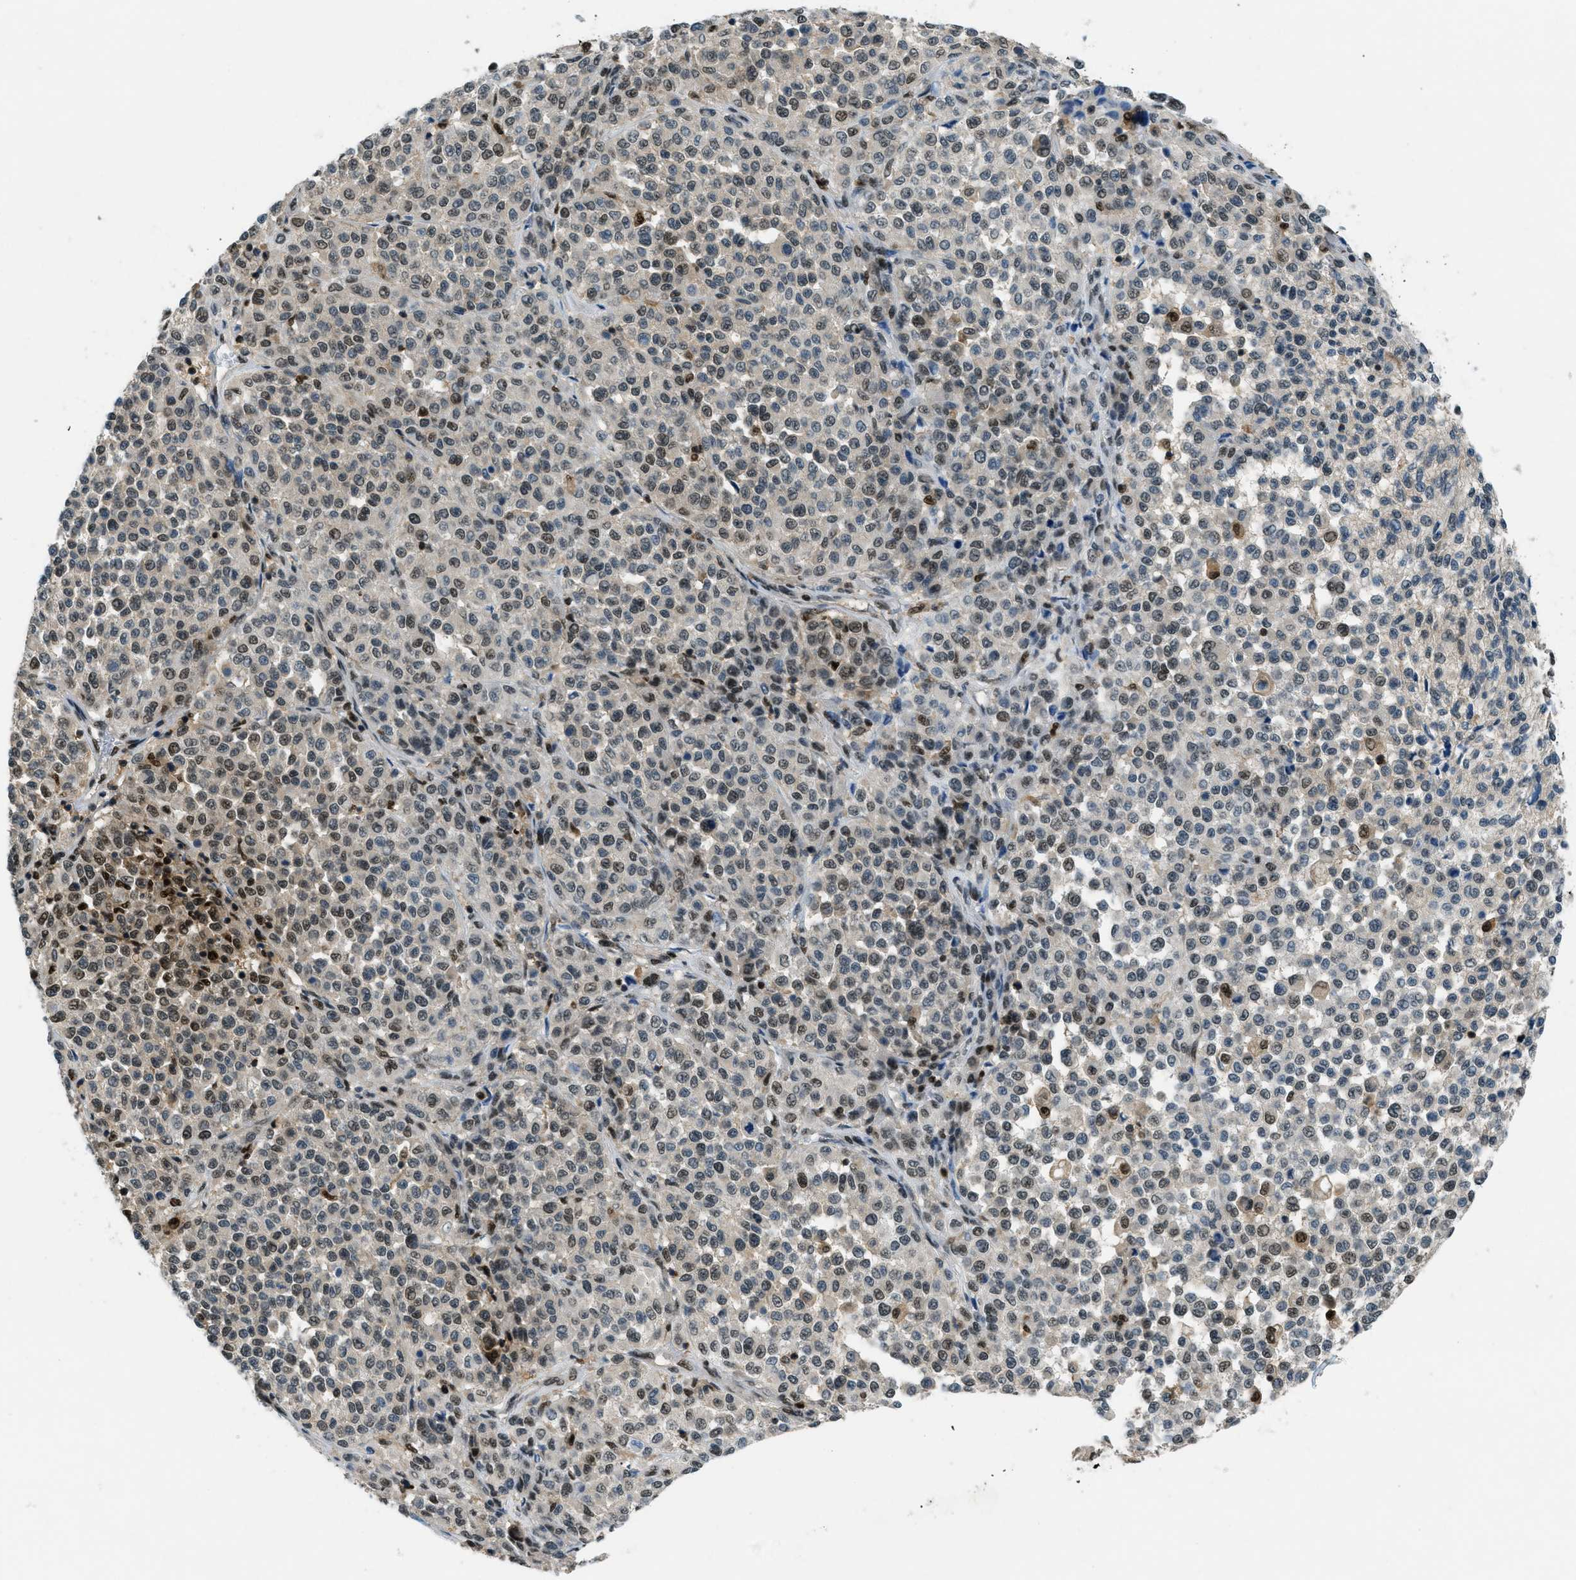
{"staining": {"intensity": "moderate", "quantity": "25%-75%", "location": "nuclear"}, "tissue": "melanoma", "cell_type": "Tumor cells", "image_type": "cancer", "snomed": [{"axis": "morphology", "description": "Malignant melanoma, Metastatic site"}, {"axis": "topography", "description": "Pancreas"}], "caption": "The histopathology image demonstrates immunohistochemical staining of malignant melanoma (metastatic site). There is moderate nuclear expression is seen in approximately 25%-75% of tumor cells.", "gene": "OGFR", "patient": {"sex": "female", "age": 30}}